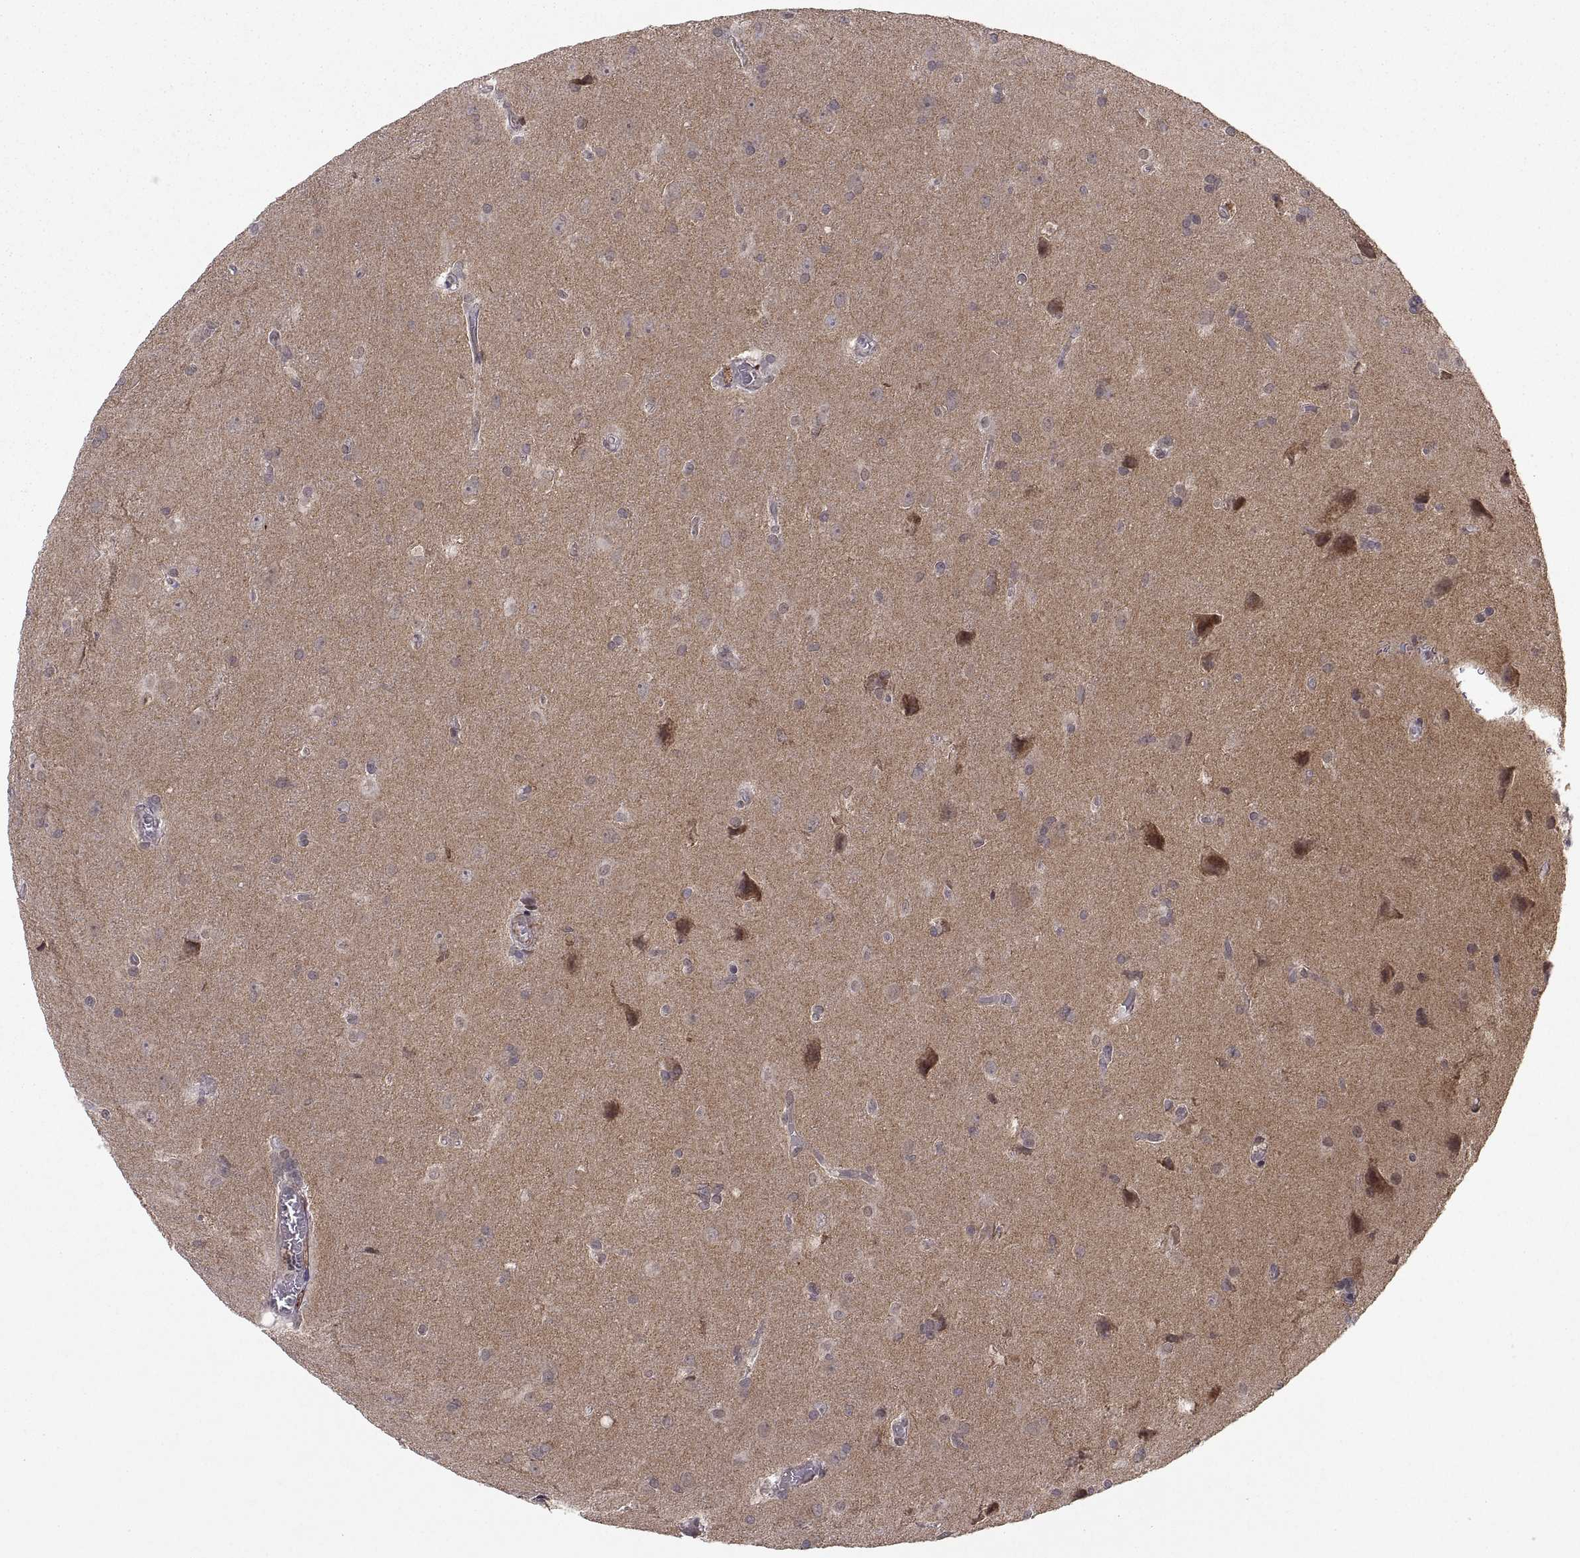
{"staining": {"intensity": "negative", "quantity": "none", "location": "none"}, "tissue": "glioma", "cell_type": "Tumor cells", "image_type": "cancer", "snomed": [{"axis": "morphology", "description": "Glioma, malignant, Low grade"}, {"axis": "topography", "description": "Brain"}], "caption": "Photomicrograph shows no protein positivity in tumor cells of malignant glioma (low-grade) tissue.", "gene": "ABL2", "patient": {"sex": "male", "age": 58}}